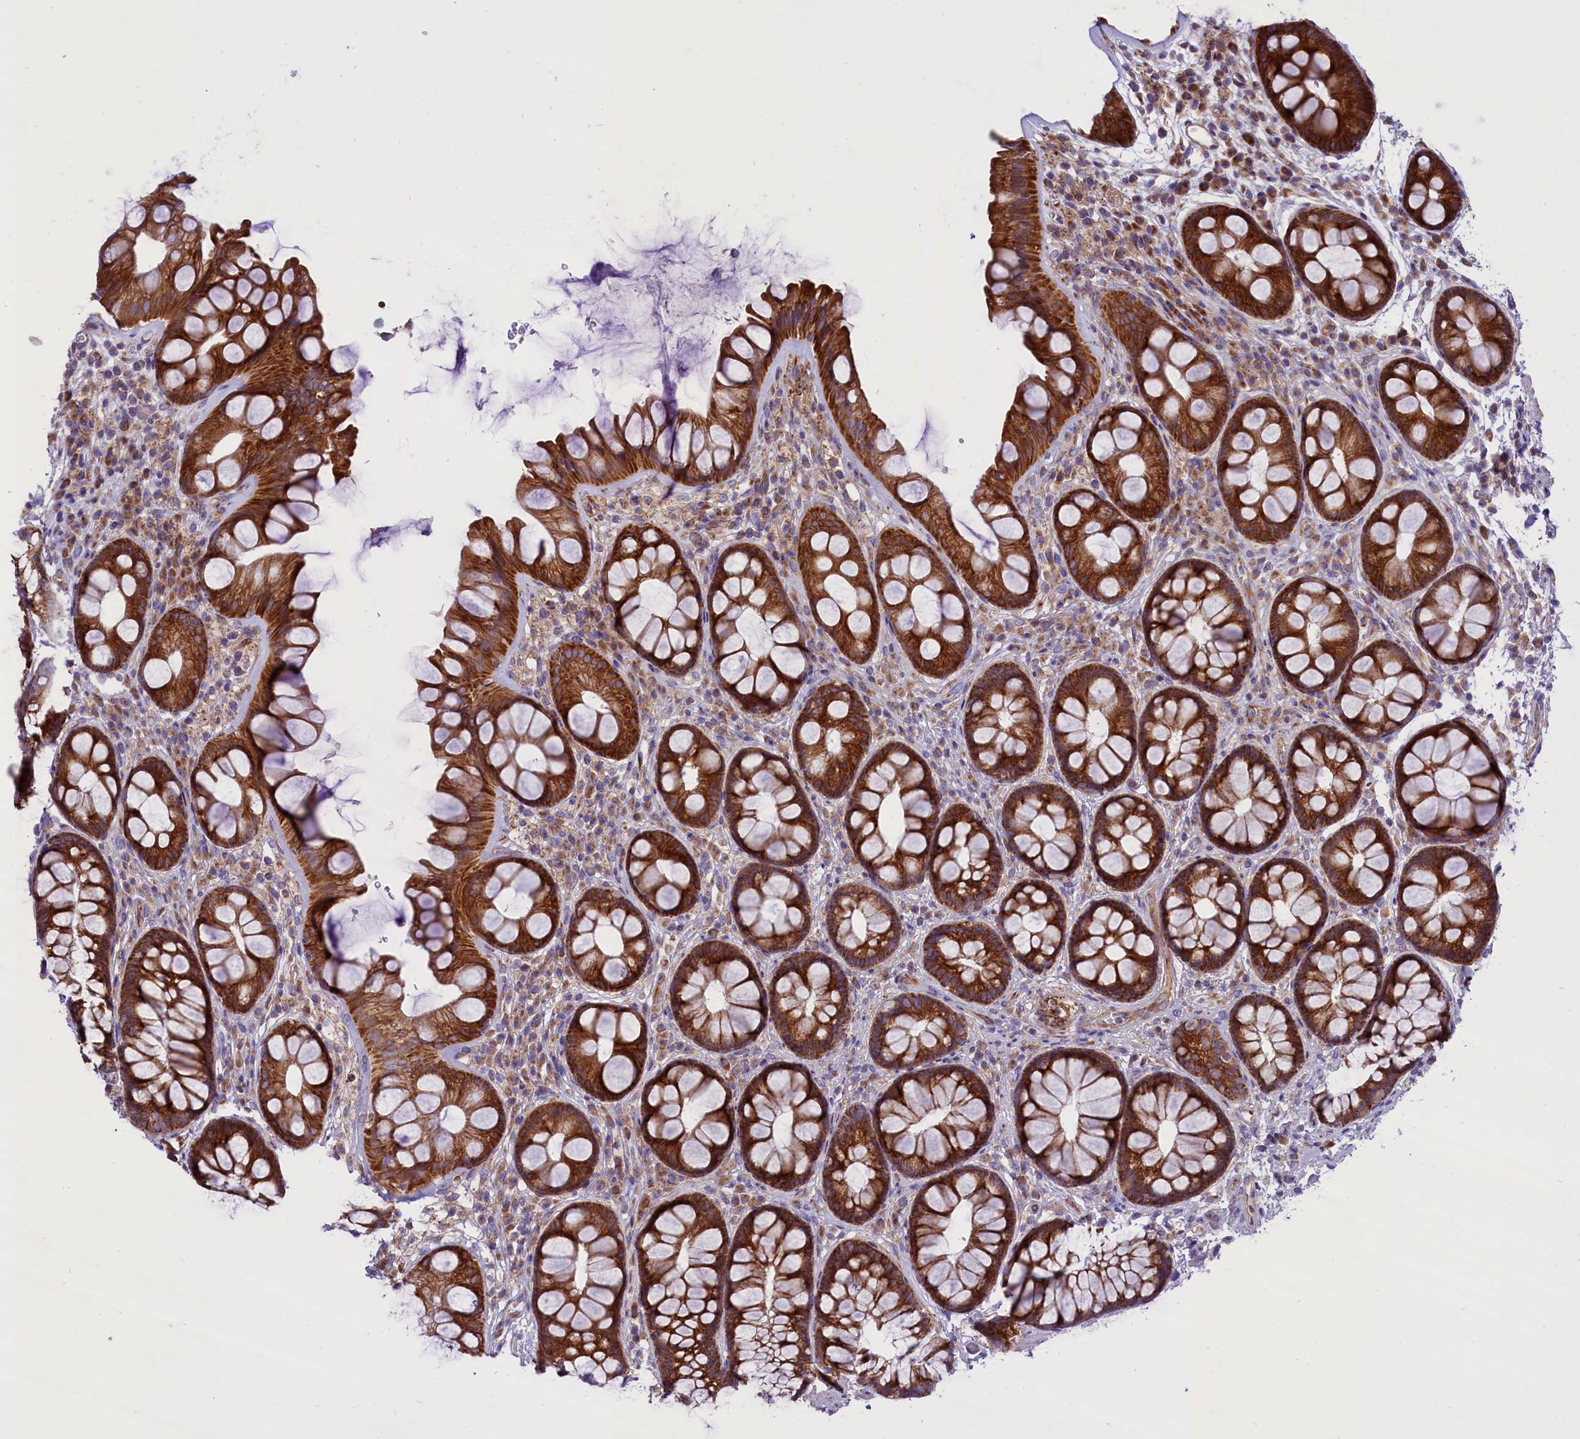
{"staining": {"intensity": "strong", "quantity": ">75%", "location": "cytoplasmic/membranous"}, "tissue": "rectum", "cell_type": "Glandular cells", "image_type": "normal", "snomed": [{"axis": "morphology", "description": "Normal tissue, NOS"}, {"axis": "topography", "description": "Rectum"}], "caption": "Immunohistochemistry micrograph of unremarkable rectum: rectum stained using IHC displays high levels of strong protein expression localized specifically in the cytoplasmic/membranous of glandular cells, appearing as a cytoplasmic/membranous brown color.", "gene": "PTPRU", "patient": {"sex": "male", "age": 74}}